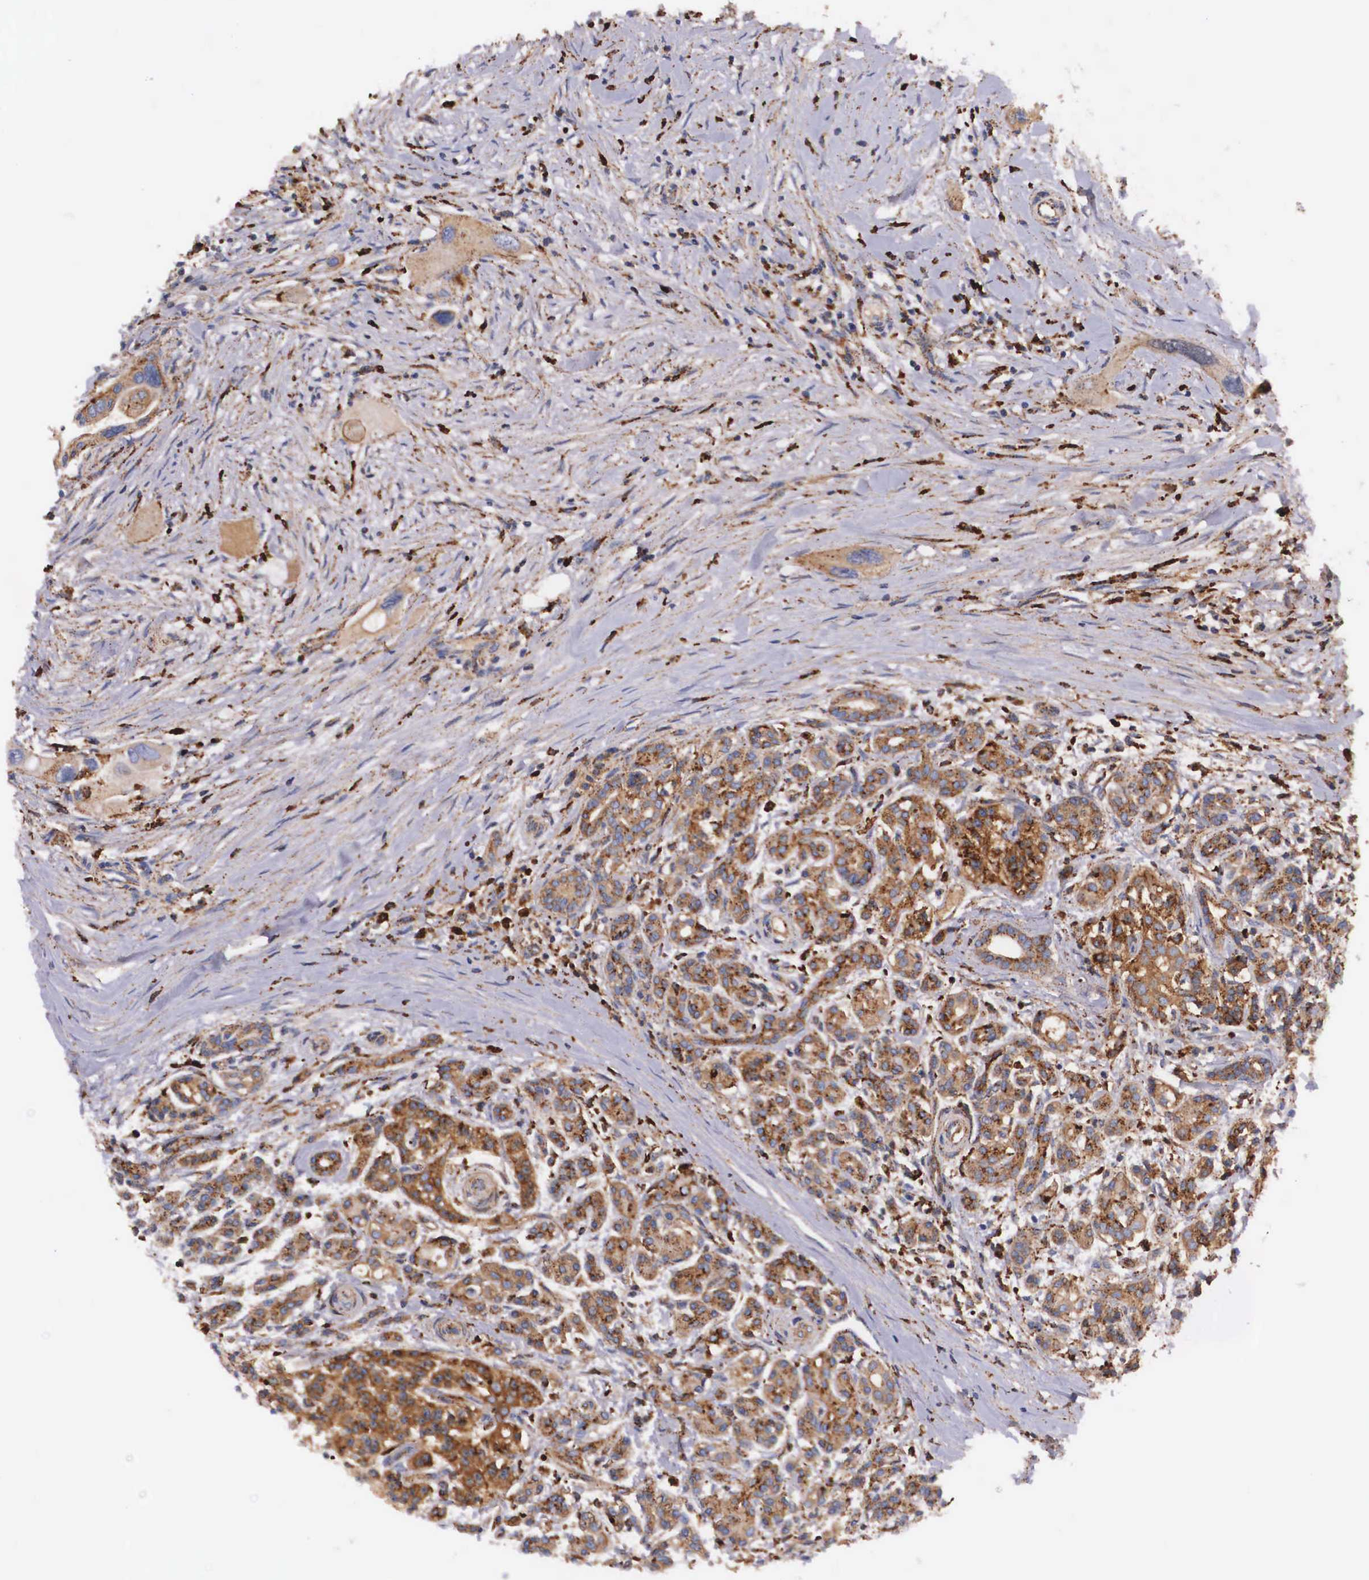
{"staining": {"intensity": "strong", "quantity": ">75%", "location": "cytoplasmic/membranous"}, "tissue": "pancreas", "cell_type": "Exocrine glandular cells", "image_type": "normal", "snomed": [{"axis": "morphology", "description": "Normal tissue, NOS"}, {"axis": "topography", "description": "Pancreas"}], "caption": "High-magnification brightfield microscopy of normal pancreas stained with DAB (brown) and counterstained with hematoxylin (blue). exocrine glandular cells exhibit strong cytoplasmic/membranous positivity is seen in about>75% of cells.", "gene": "NAGA", "patient": {"sex": "male", "age": 73}}